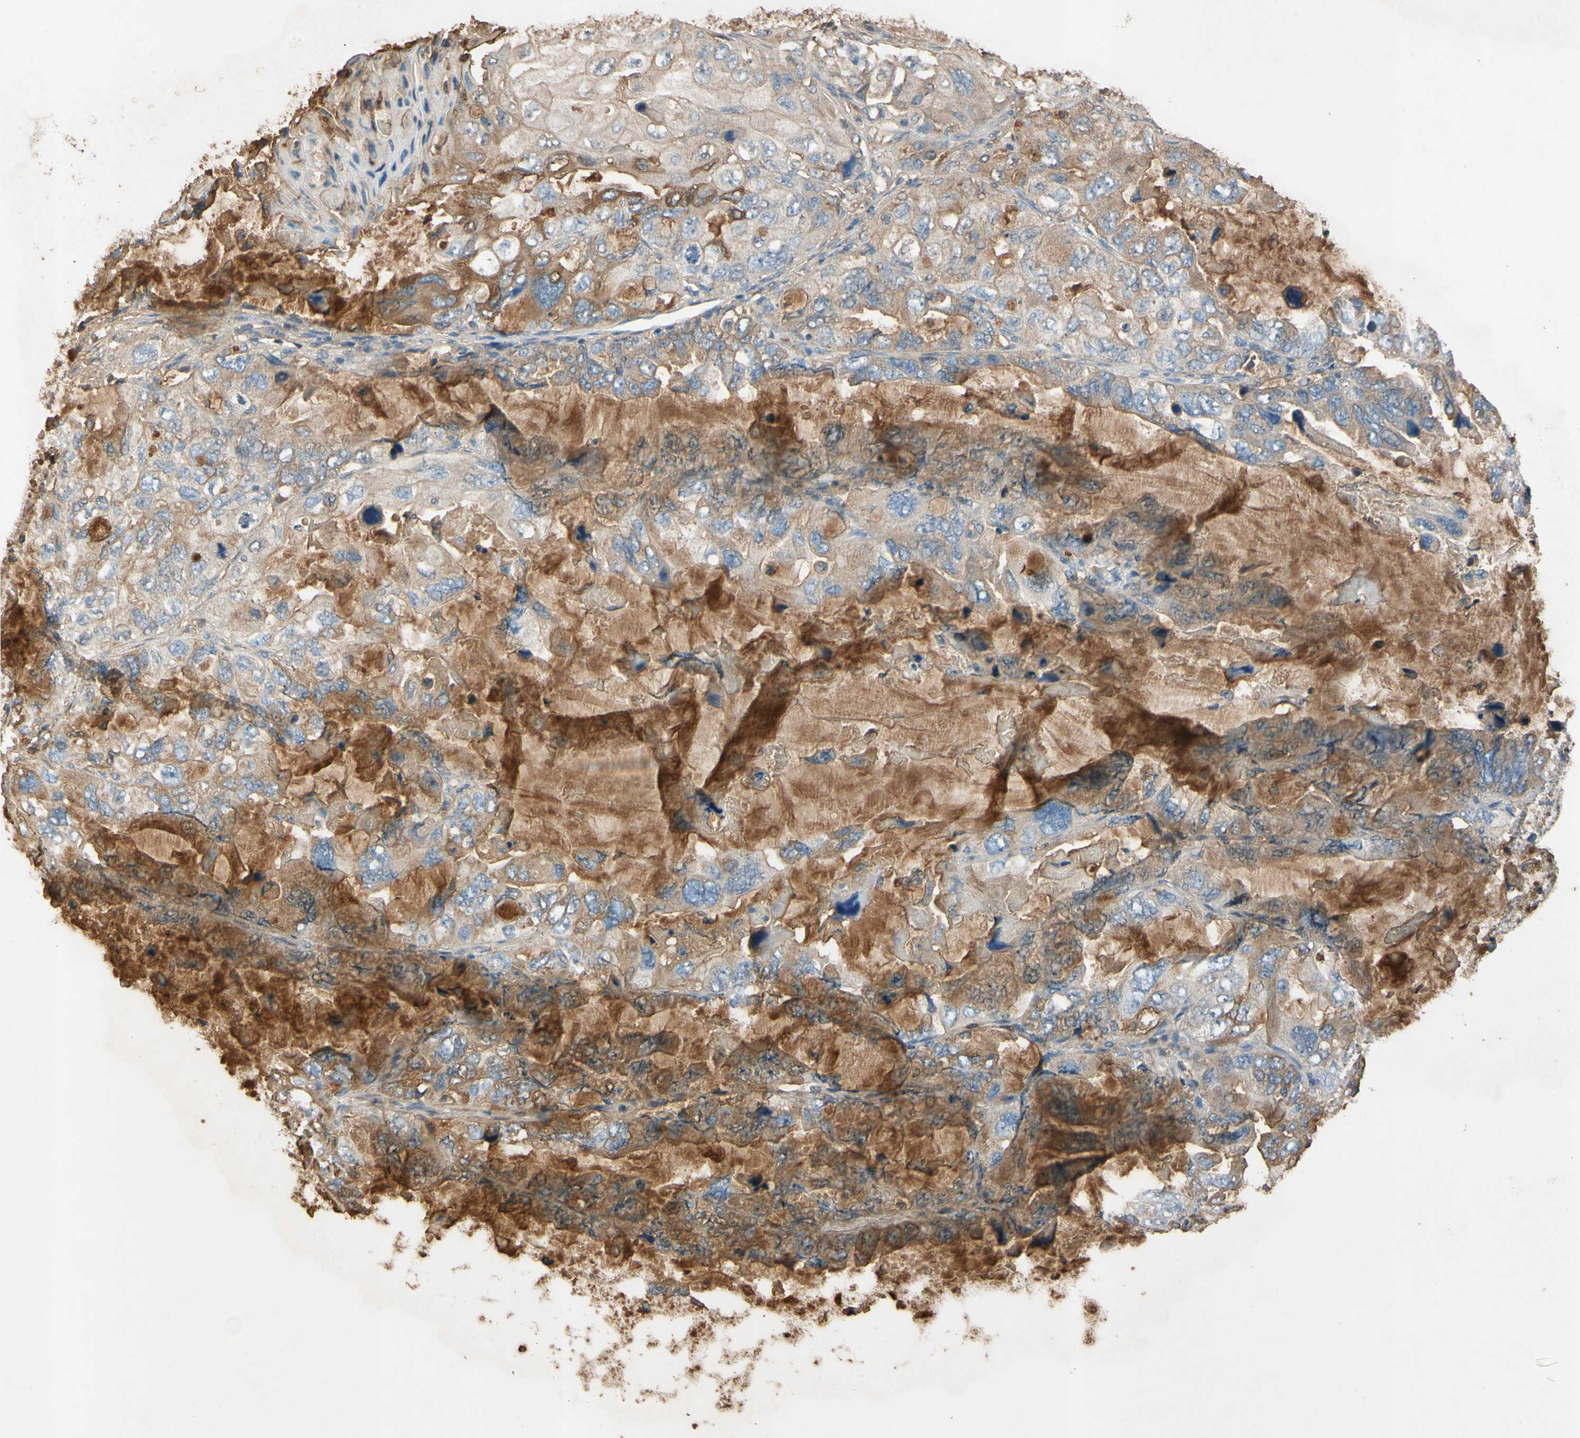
{"staining": {"intensity": "moderate", "quantity": "25%-75%", "location": "cytoplasmic/membranous"}, "tissue": "lung cancer", "cell_type": "Tumor cells", "image_type": "cancer", "snomed": [{"axis": "morphology", "description": "Squamous cell carcinoma, NOS"}, {"axis": "topography", "description": "Lung"}], "caption": "Immunohistochemical staining of lung squamous cell carcinoma shows moderate cytoplasmic/membranous protein staining in approximately 25%-75% of tumor cells.", "gene": "TIMP2", "patient": {"sex": "female", "age": 73}}